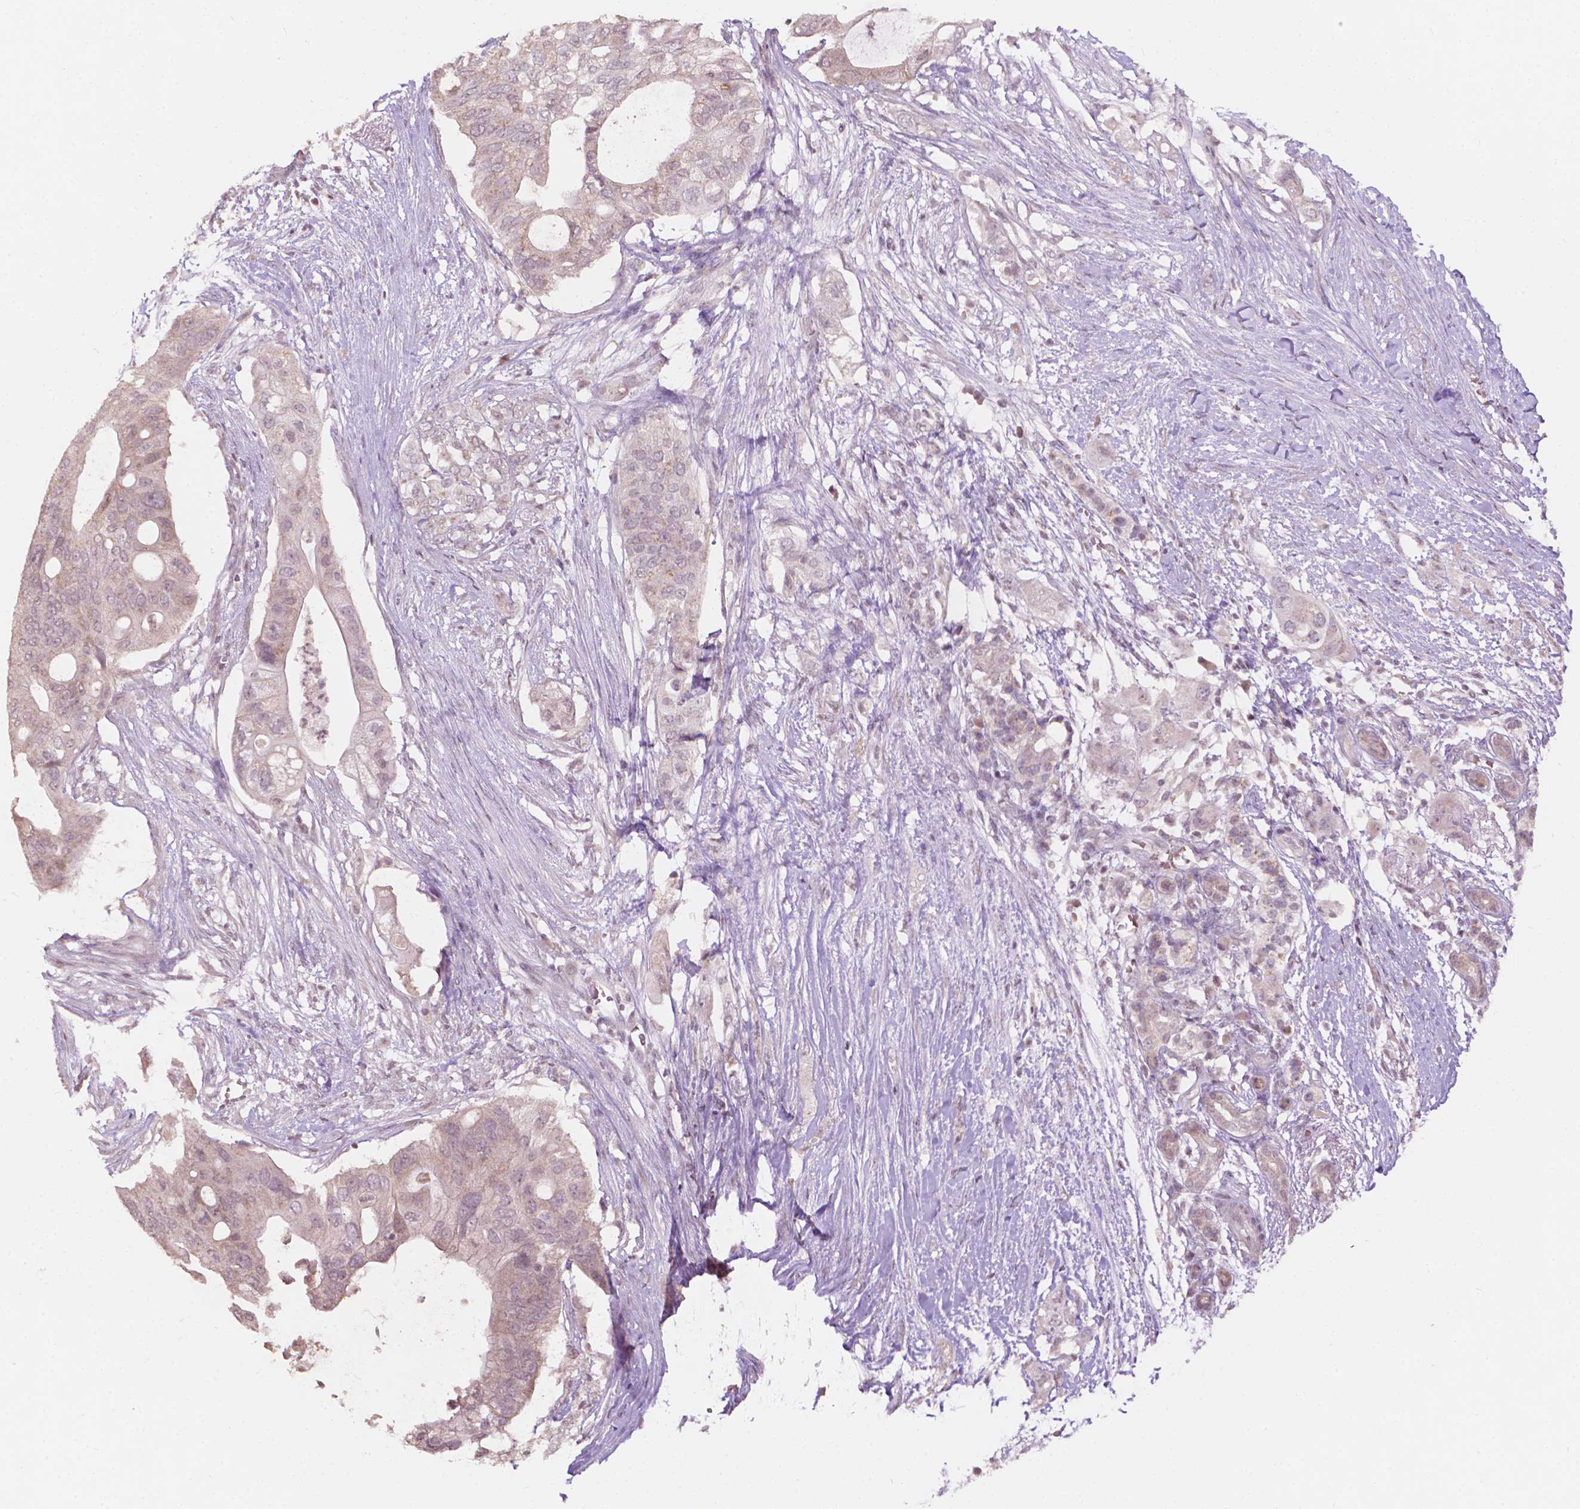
{"staining": {"intensity": "negative", "quantity": "none", "location": "none"}, "tissue": "pancreatic cancer", "cell_type": "Tumor cells", "image_type": "cancer", "snomed": [{"axis": "morphology", "description": "Adenocarcinoma, NOS"}, {"axis": "topography", "description": "Pancreas"}], "caption": "Immunohistochemistry (IHC) of adenocarcinoma (pancreatic) shows no positivity in tumor cells. (DAB (3,3'-diaminobenzidine) immunohistochemistry (IHC) with hematoxylin counter stain).", "gene": "NOS1AP", "patient": {"sex": "female", "age": 72}}